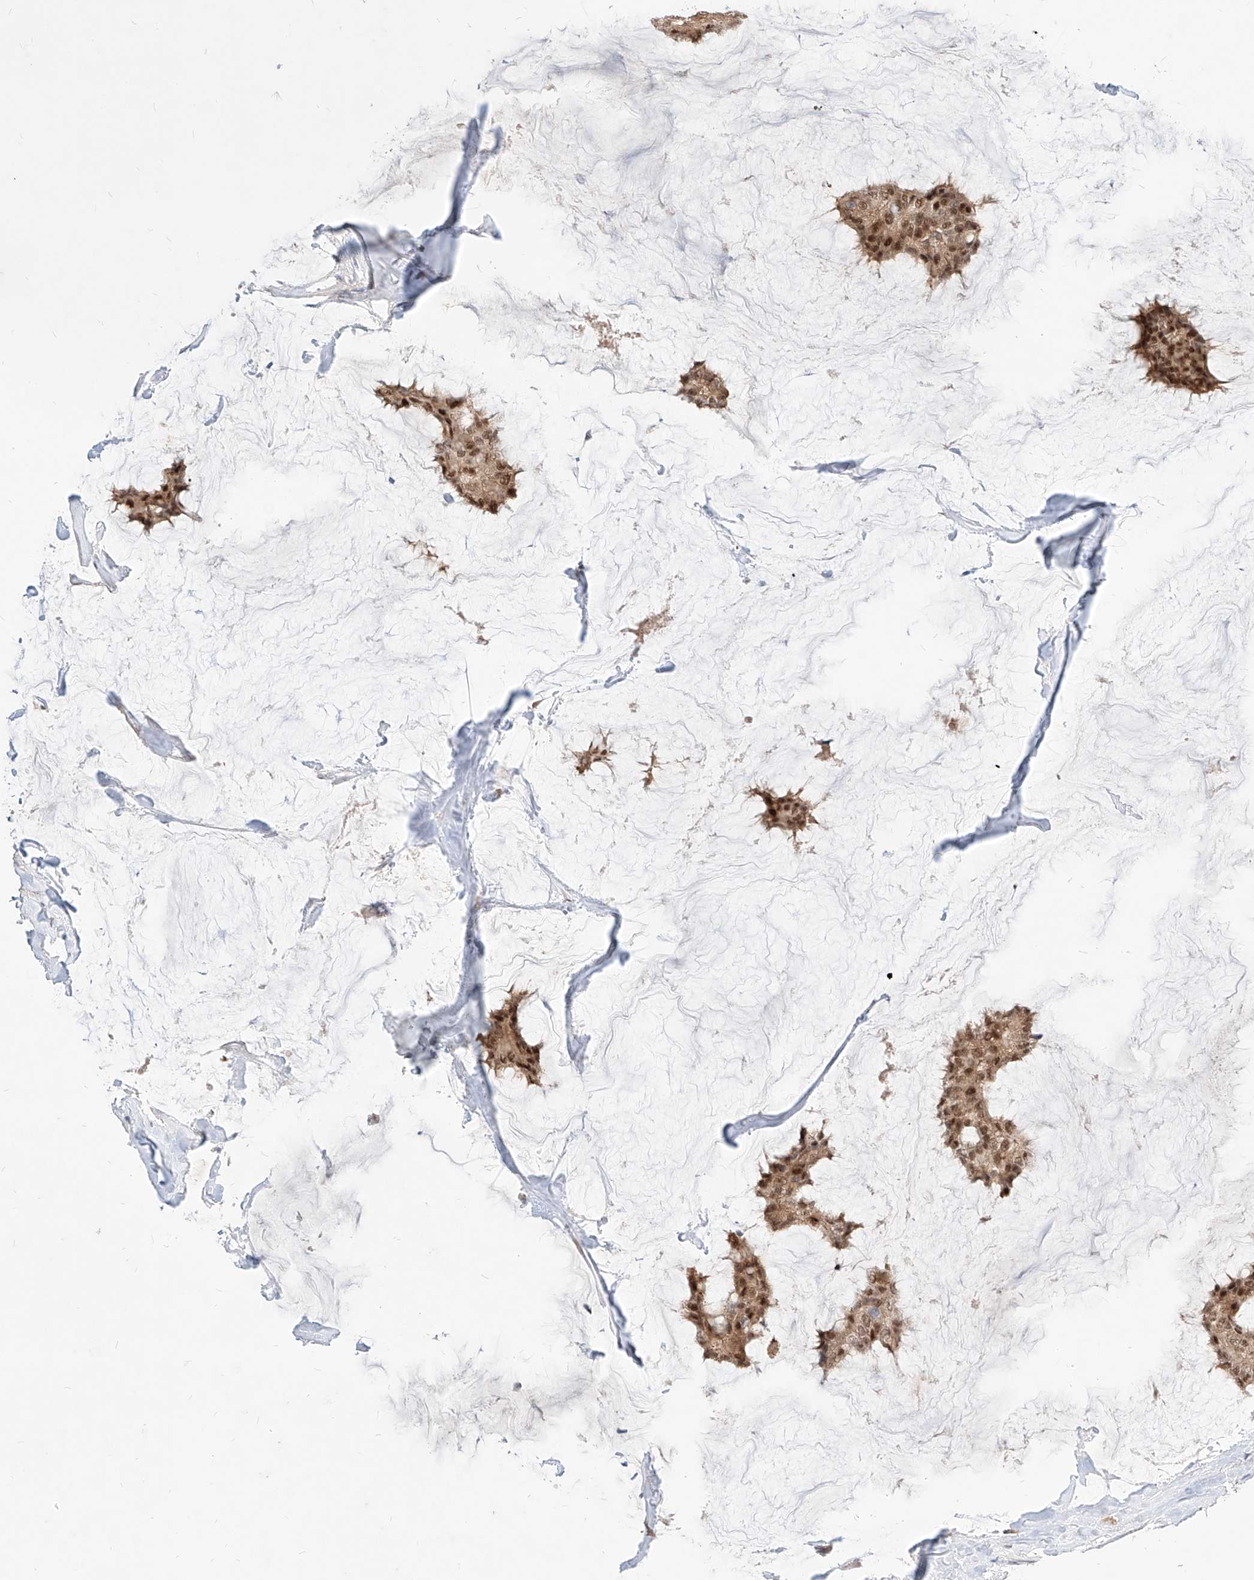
{"staining": {"intensity": "moderate", "quantity": ">75%", "location": "cytoplasmic/membranous,nuclear"}, "tissue": "breast cancer", "cell_type": "Tumor cells", "image_type": "cancer", "snomed": [{"axis": "morphology", "description": "Duct carcinoma"}, {"axis": "topography", "description": "Breast"}], "caption": "Immunohistochemical staining of breast cancer demonstrates medium levels of moderate cytoplasmic/membranous and nuclear positivity in approximately >75% of tumor cells.", "gene": "TSNAX", "patient": {"sex": "female", "age": 93}}